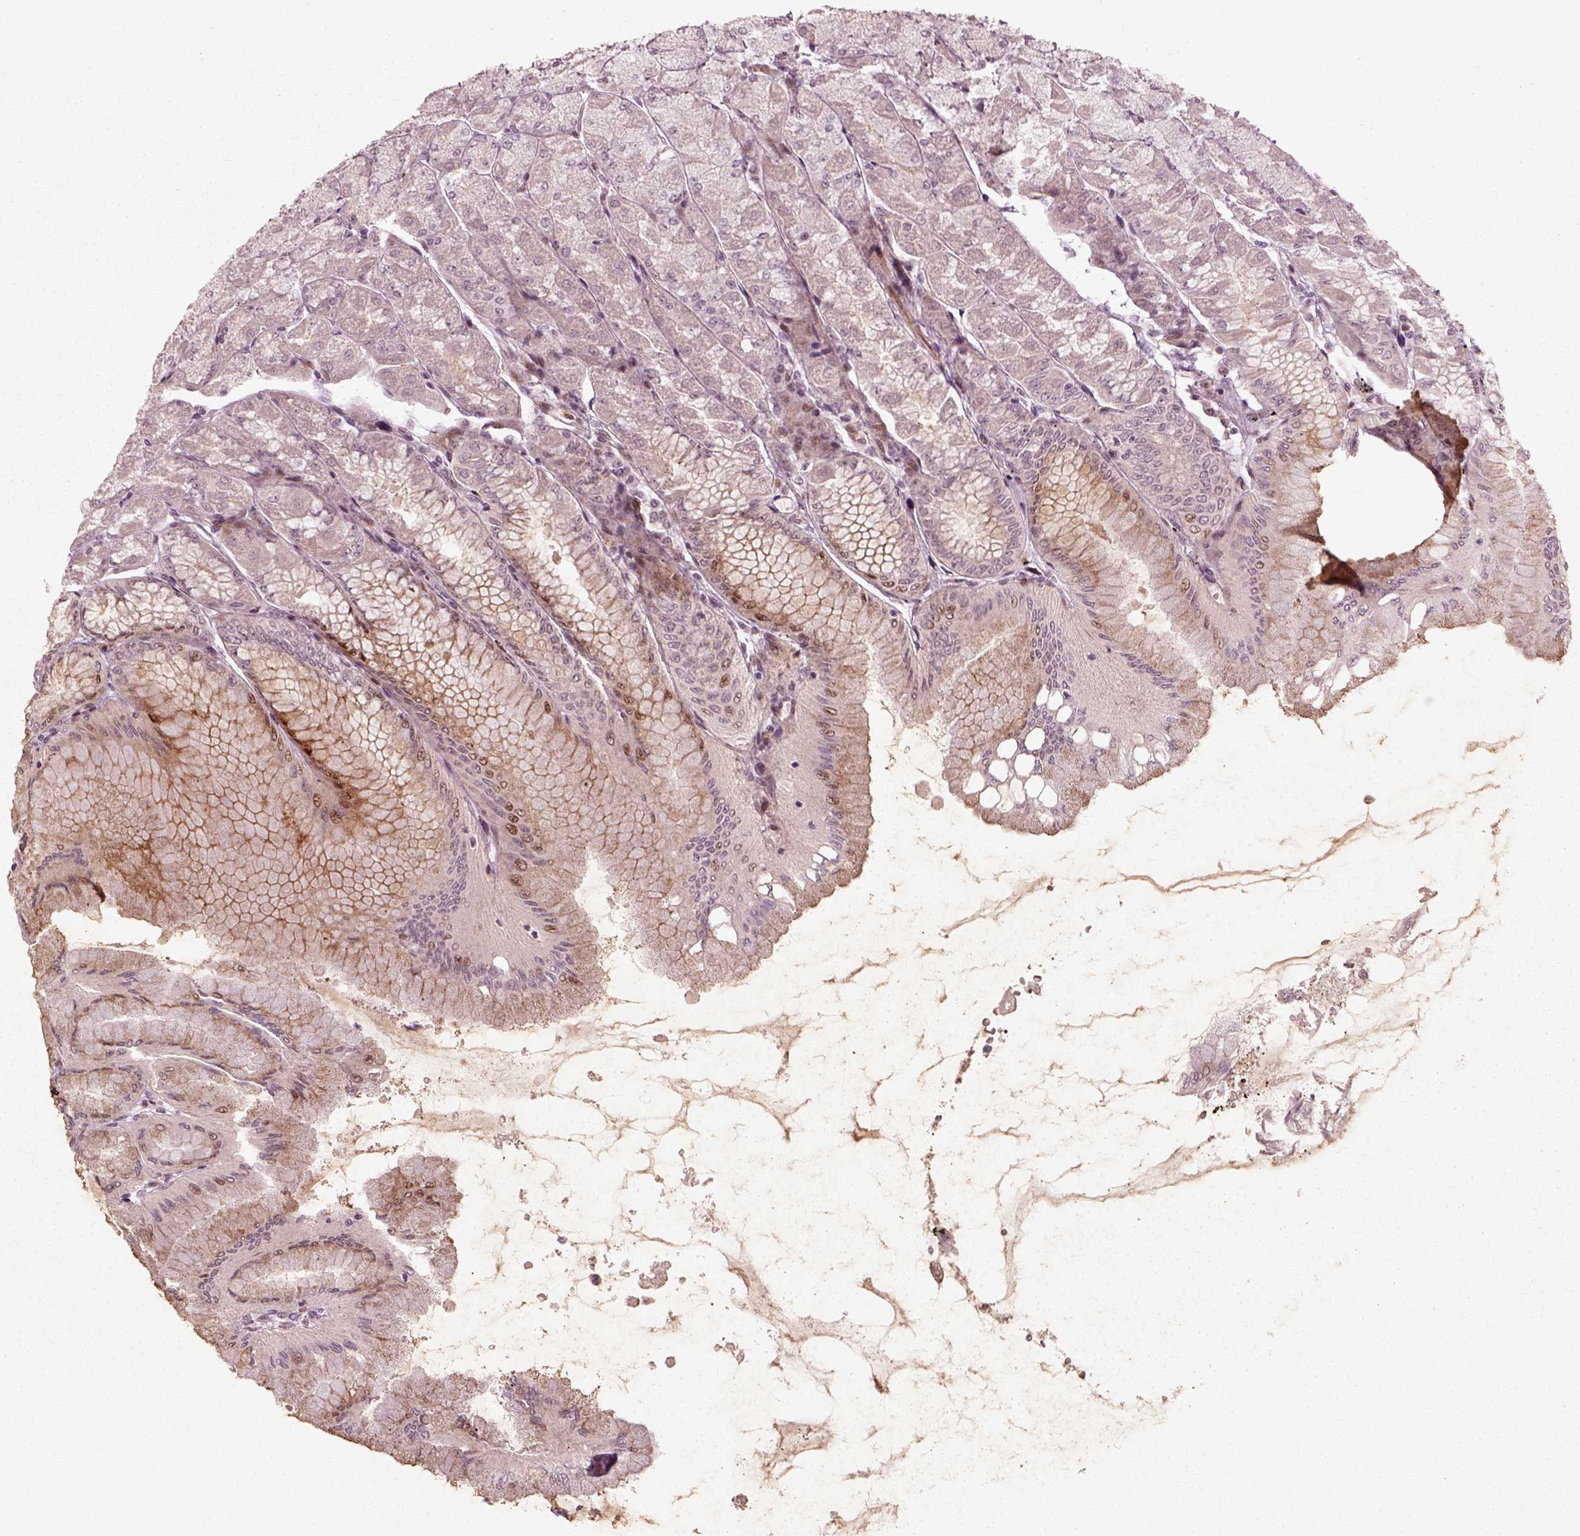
{"staining": {"intensity": "strong", "quantity": "<25%", "location": "nuclear"}, "tissue": "stomach", "cell_type": "Glandular cells", "image_type": "normal", "snomed": [{"axis": "morphology", "description": "Normal tissue, NOS"}, {"axis": "topography", "description": "Stomach, upper"}], "caption": "The micrograph exhibits immunohistochemical staining of unremarkable stomach. There is strong nuclear expression is identified in approximately <25% of glandular cells.", "gene": "CDC14A", "patient": {"sex": "male", "age": 60}}